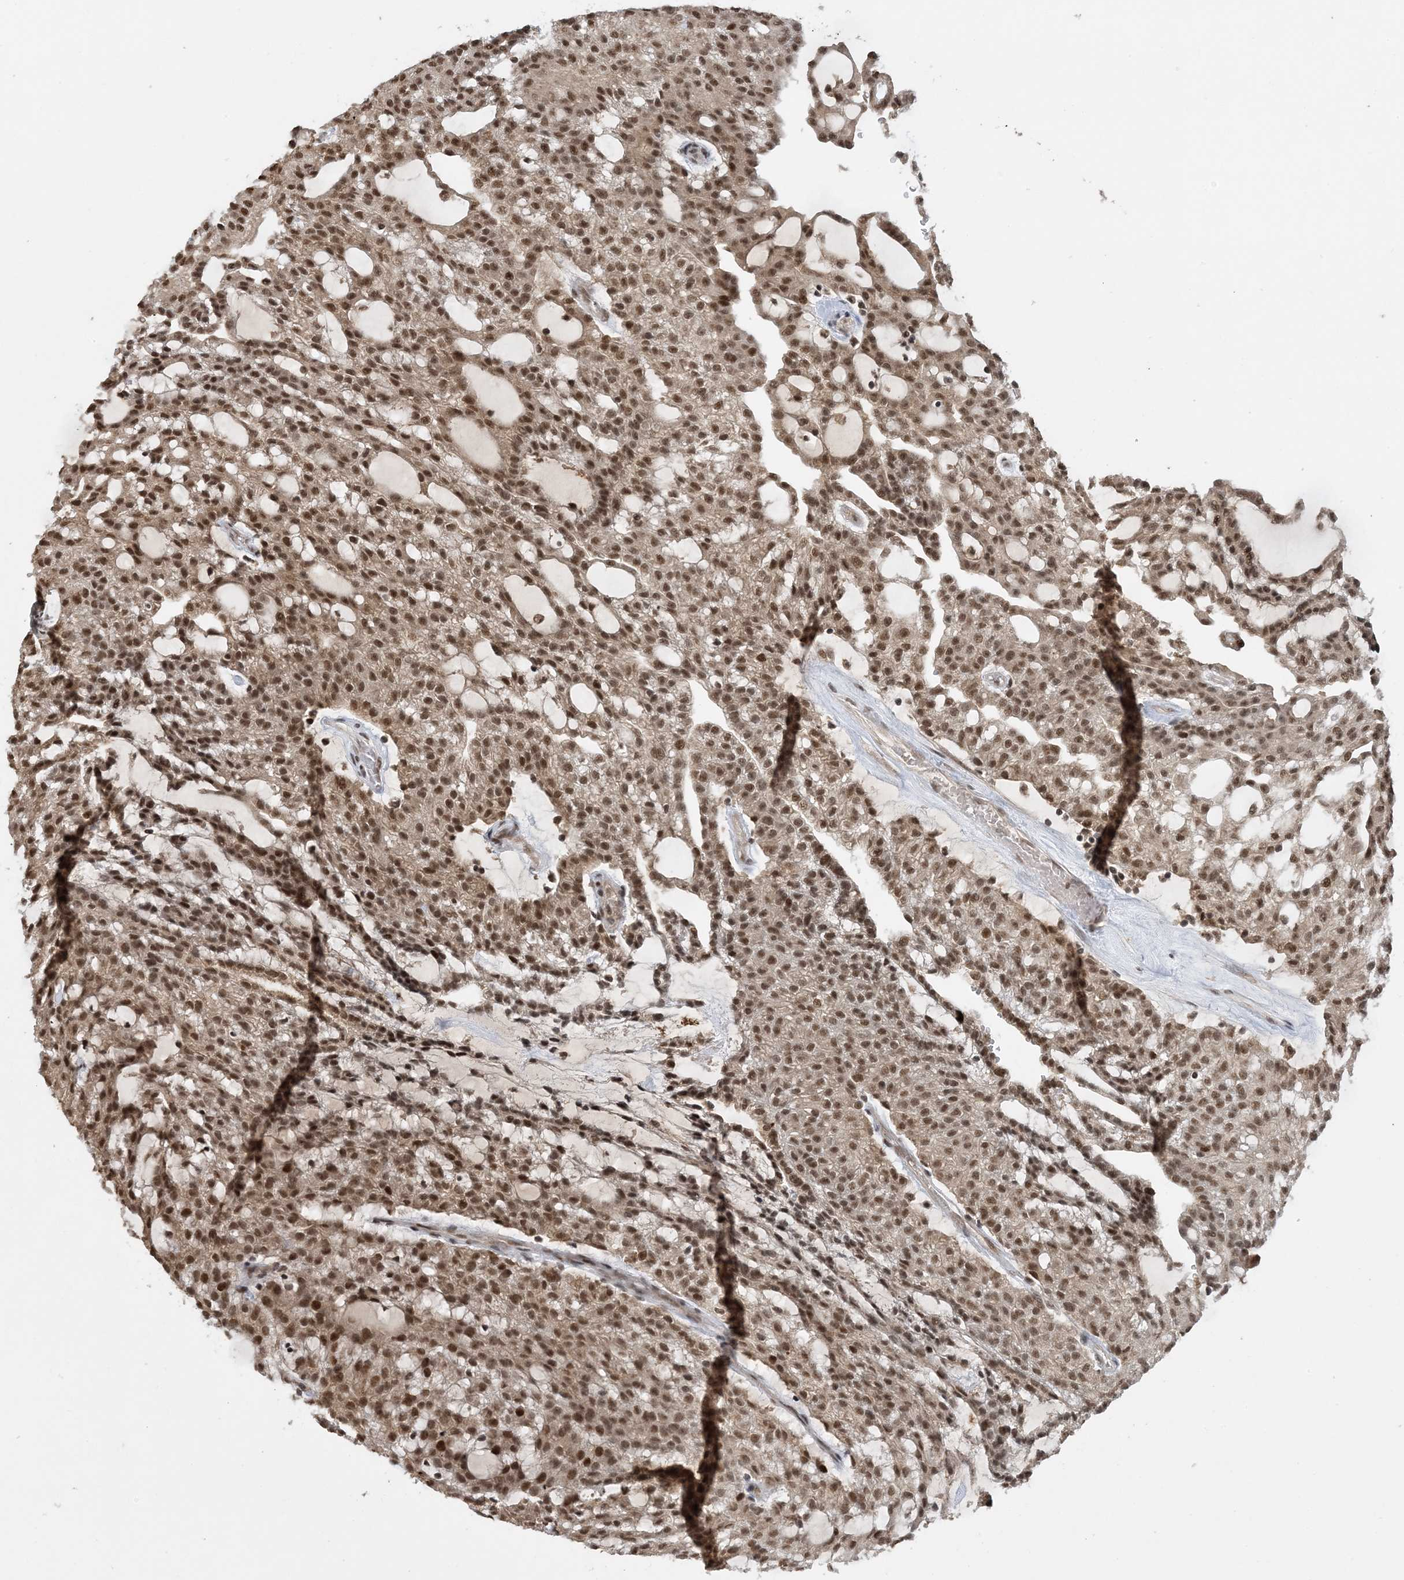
{"staining": {"intensity": "moderate", "quantity": ">75%", "location": "nuclear"}, "tissue": "renal cancer", "cell_type": "Tumor cells", "image_type": "cancer", "snomed": [{"axis": "morphology", "description": "Adenocarcinoma, NOS"}, {"axis": "topography", "description": "Kidney"}], "caption": "Brown immunohistochemical staining in renal cancer (adenocarcinoma) shows moderate nuclear positivity in approximately >75% of tumor cells. The staining was performed using DAB (3,3'-diaminobenzidine), with brown indicating positive protein expression. Nuclei are stained blue with hematoxylin.", "gene": "ACYP2", "patient": {"sex": "male", "age": 63}}